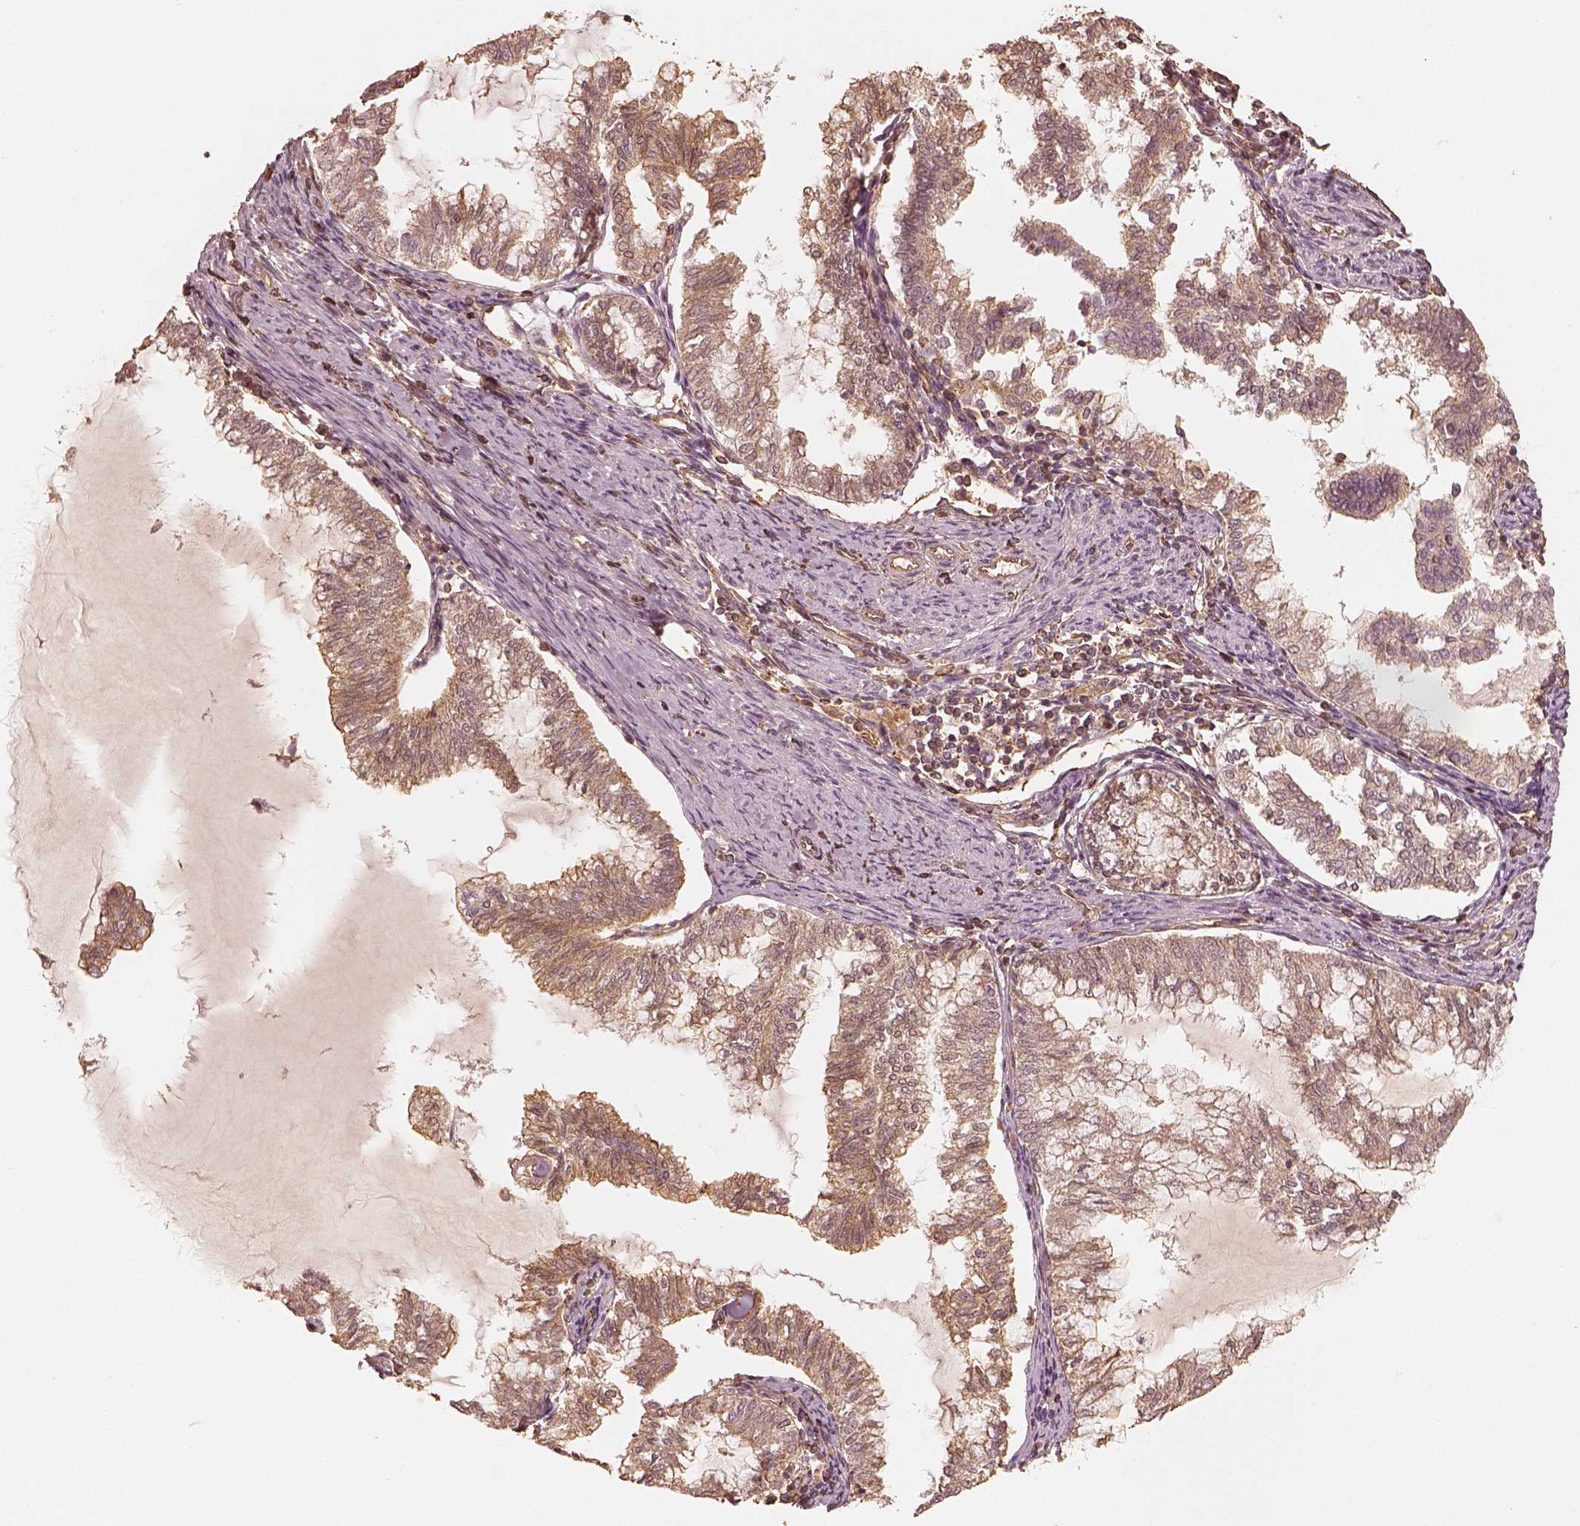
{"staining": {"intensity": "moderate", "quantity": "25%-75%", "location": "cytoplasmic/membranous"}, "tissue": "endometrial cancer", "cell_type": "Tumor cells", "image_type": "cancer", "snomed": [{"axis": "morphology", "description": "Adenocarcinoma, NOS"}, {"axis": "topography", "description": "Endometrium"}], "caption": "Endometrial cancer was stained to show a protein in brown. There is medium levels of moderate cytoplasmic/membranous expression in about 25%-75% of tumor cells.", "gene": "WDR7", "patient": {"sex": "female", "age": 79}}